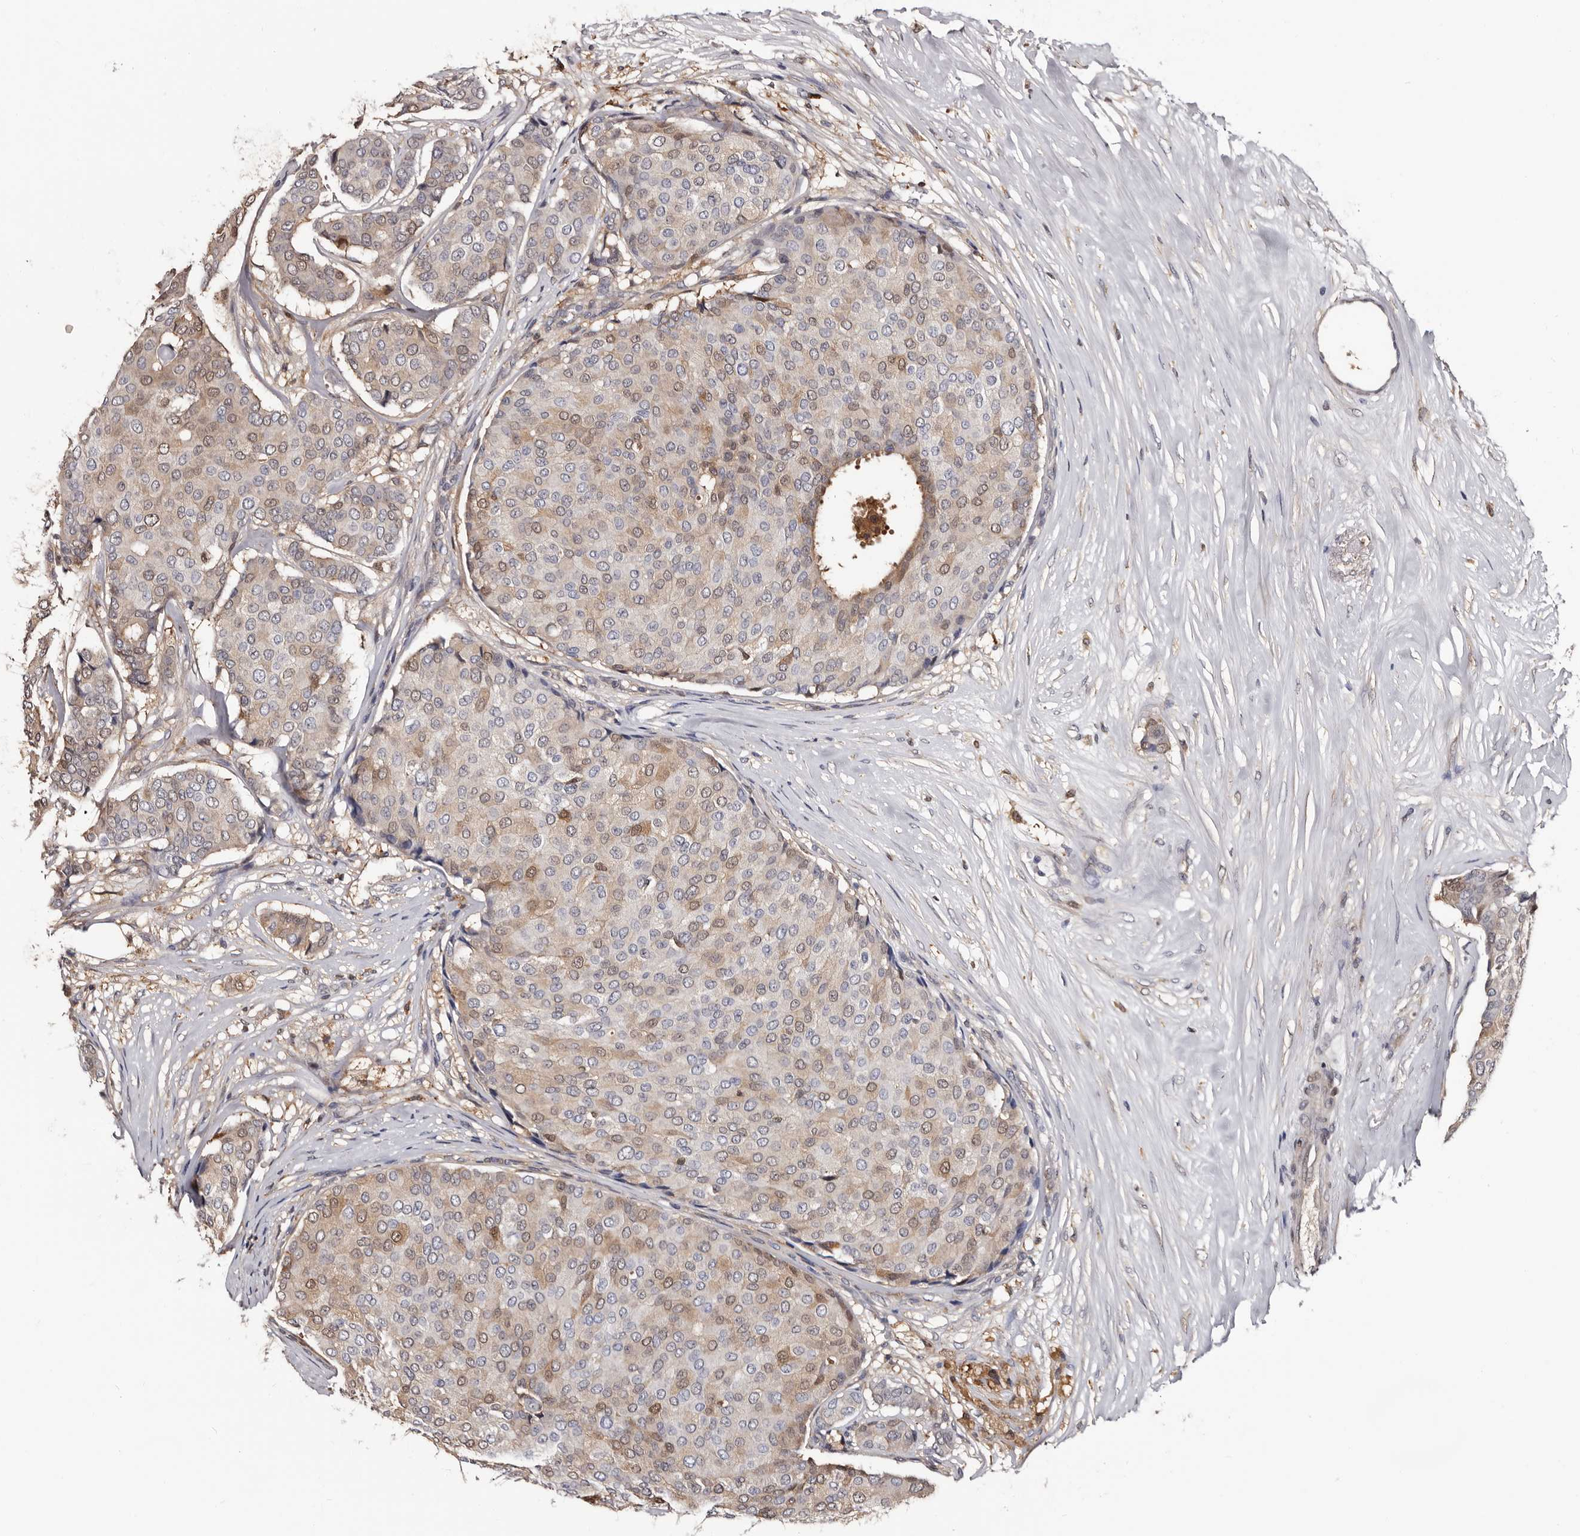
{"staining": {"intensity": "weak", "quantity": "25%-75%", "location": "cytoplasmic/membranous,nuclear"}, "tissue": "breast cancer", "cell_type": "Tumor cells", "image_type": "cancer", "snomed": [{"axis": "morphology", "description": "Duct carcinoma"}, {"axis": "topography", "description": "Breast"}], "caption": "Immunohistochemical staining of breast cancer (invasive ductal carcinoma) shows weak cytoplasmic/membranous and nuclear protein expression in about 25%-75% of tumor cells. The staining was performed using DAB (3,3'-diaminobenzidine), with brown indicating positive protein expression. Nuclei are stained blue with hematoxylin.", "gene": "DNPH1", "patient": {"sex": "female", "age": 75}}